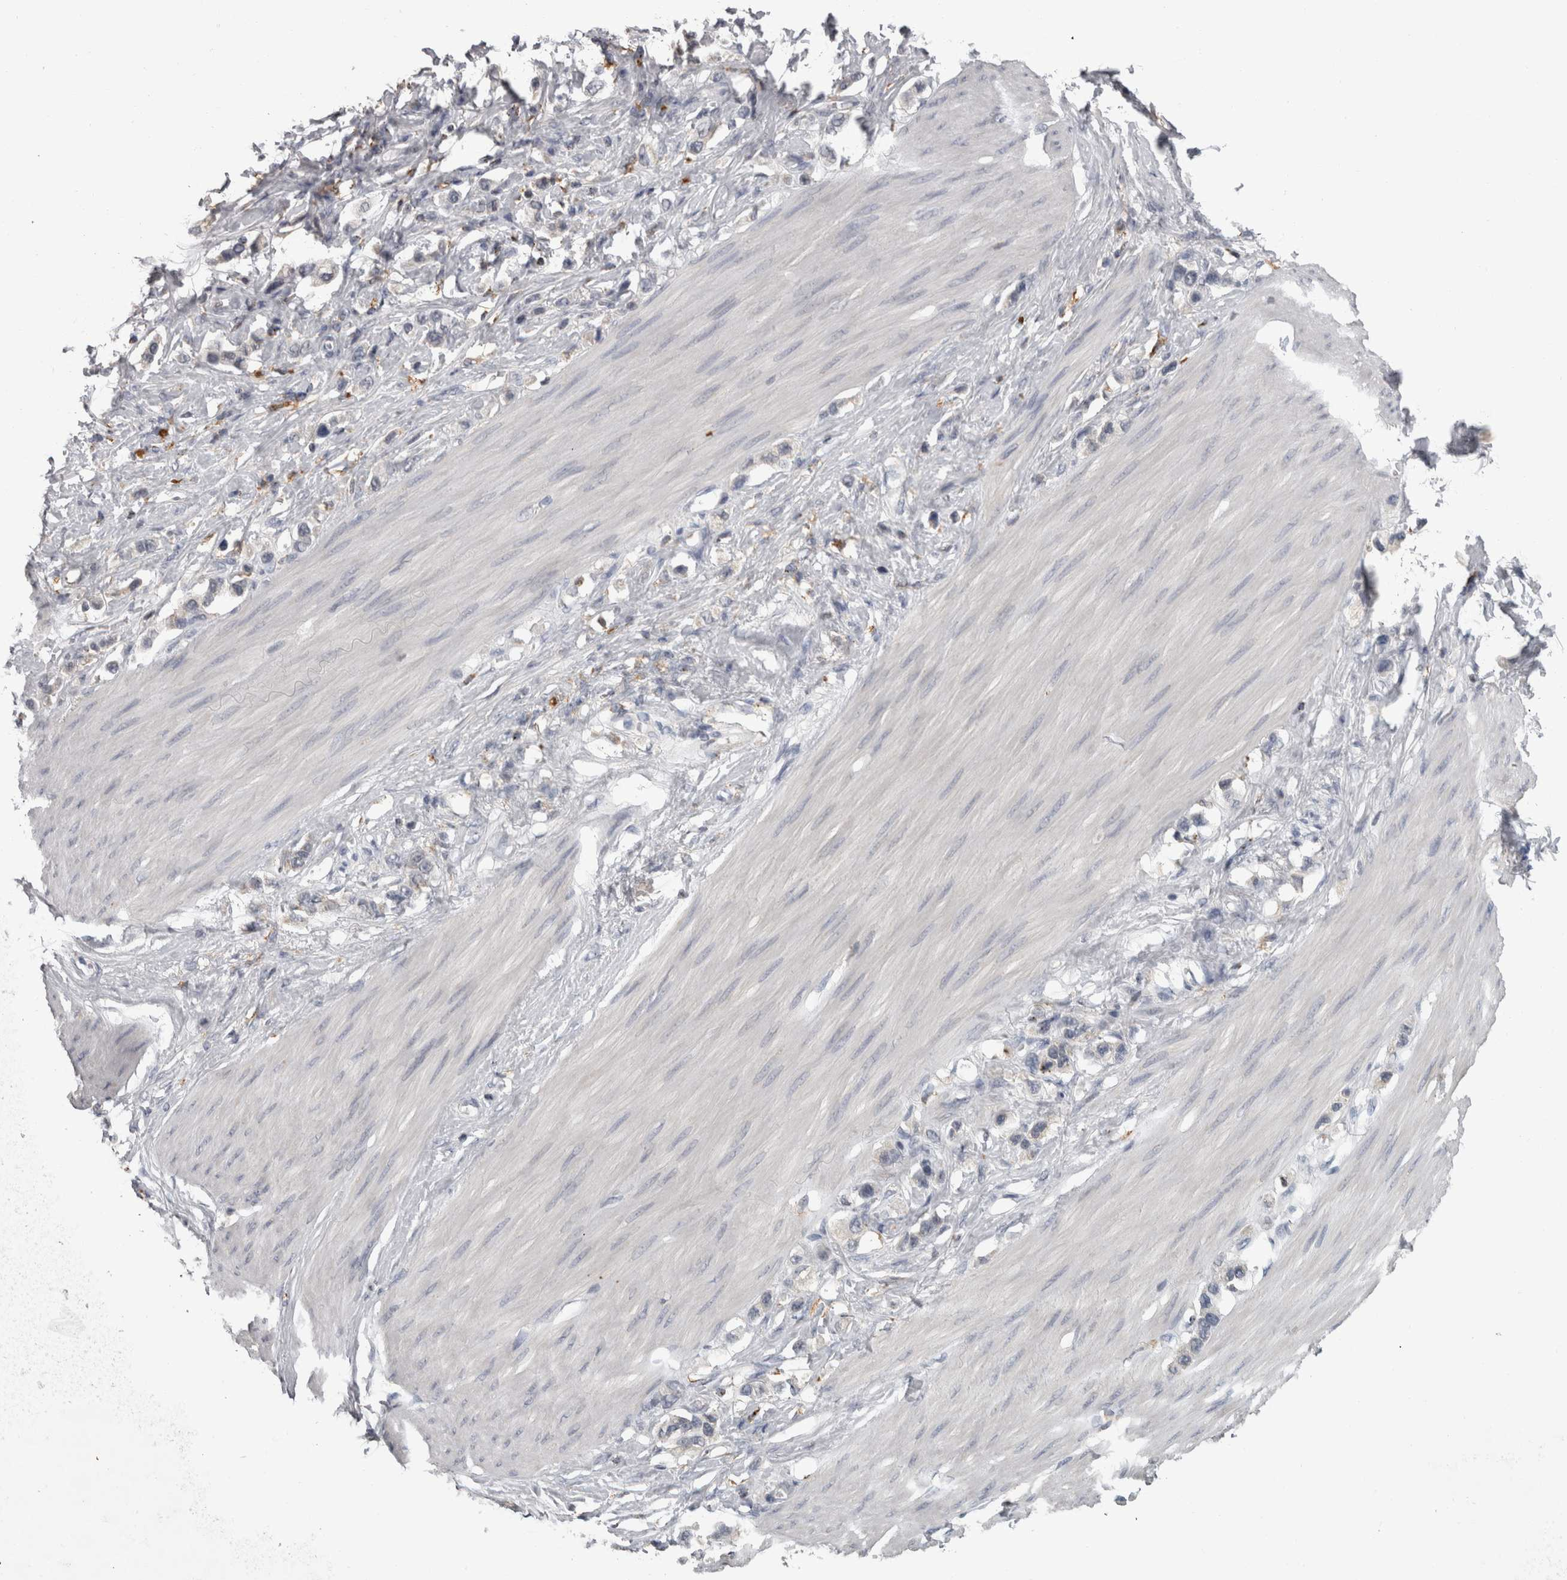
{"staining": {"intensity": "negative", "quantity": "none", "location": "none"}, "tissue": "stomach cancer", "cell_type": "Tumor cells", "image_type": "cancer", "snomed": [{"axis": "morphology", "description": "Adenocarcinoma, NOS"}, {"axis": "topography", "description": "Stomach"}], "caption": "High magnification brightfield microscopy of stomach cancer (adenocarcinoma) stained with DAB (3,3'-diaminobenzidine) (brown) and counterstained with hematoxylin (blue): tumor cells show no significant staining.", "gene": "NAAA", "patient": {"sex": "female", "age": 65}}